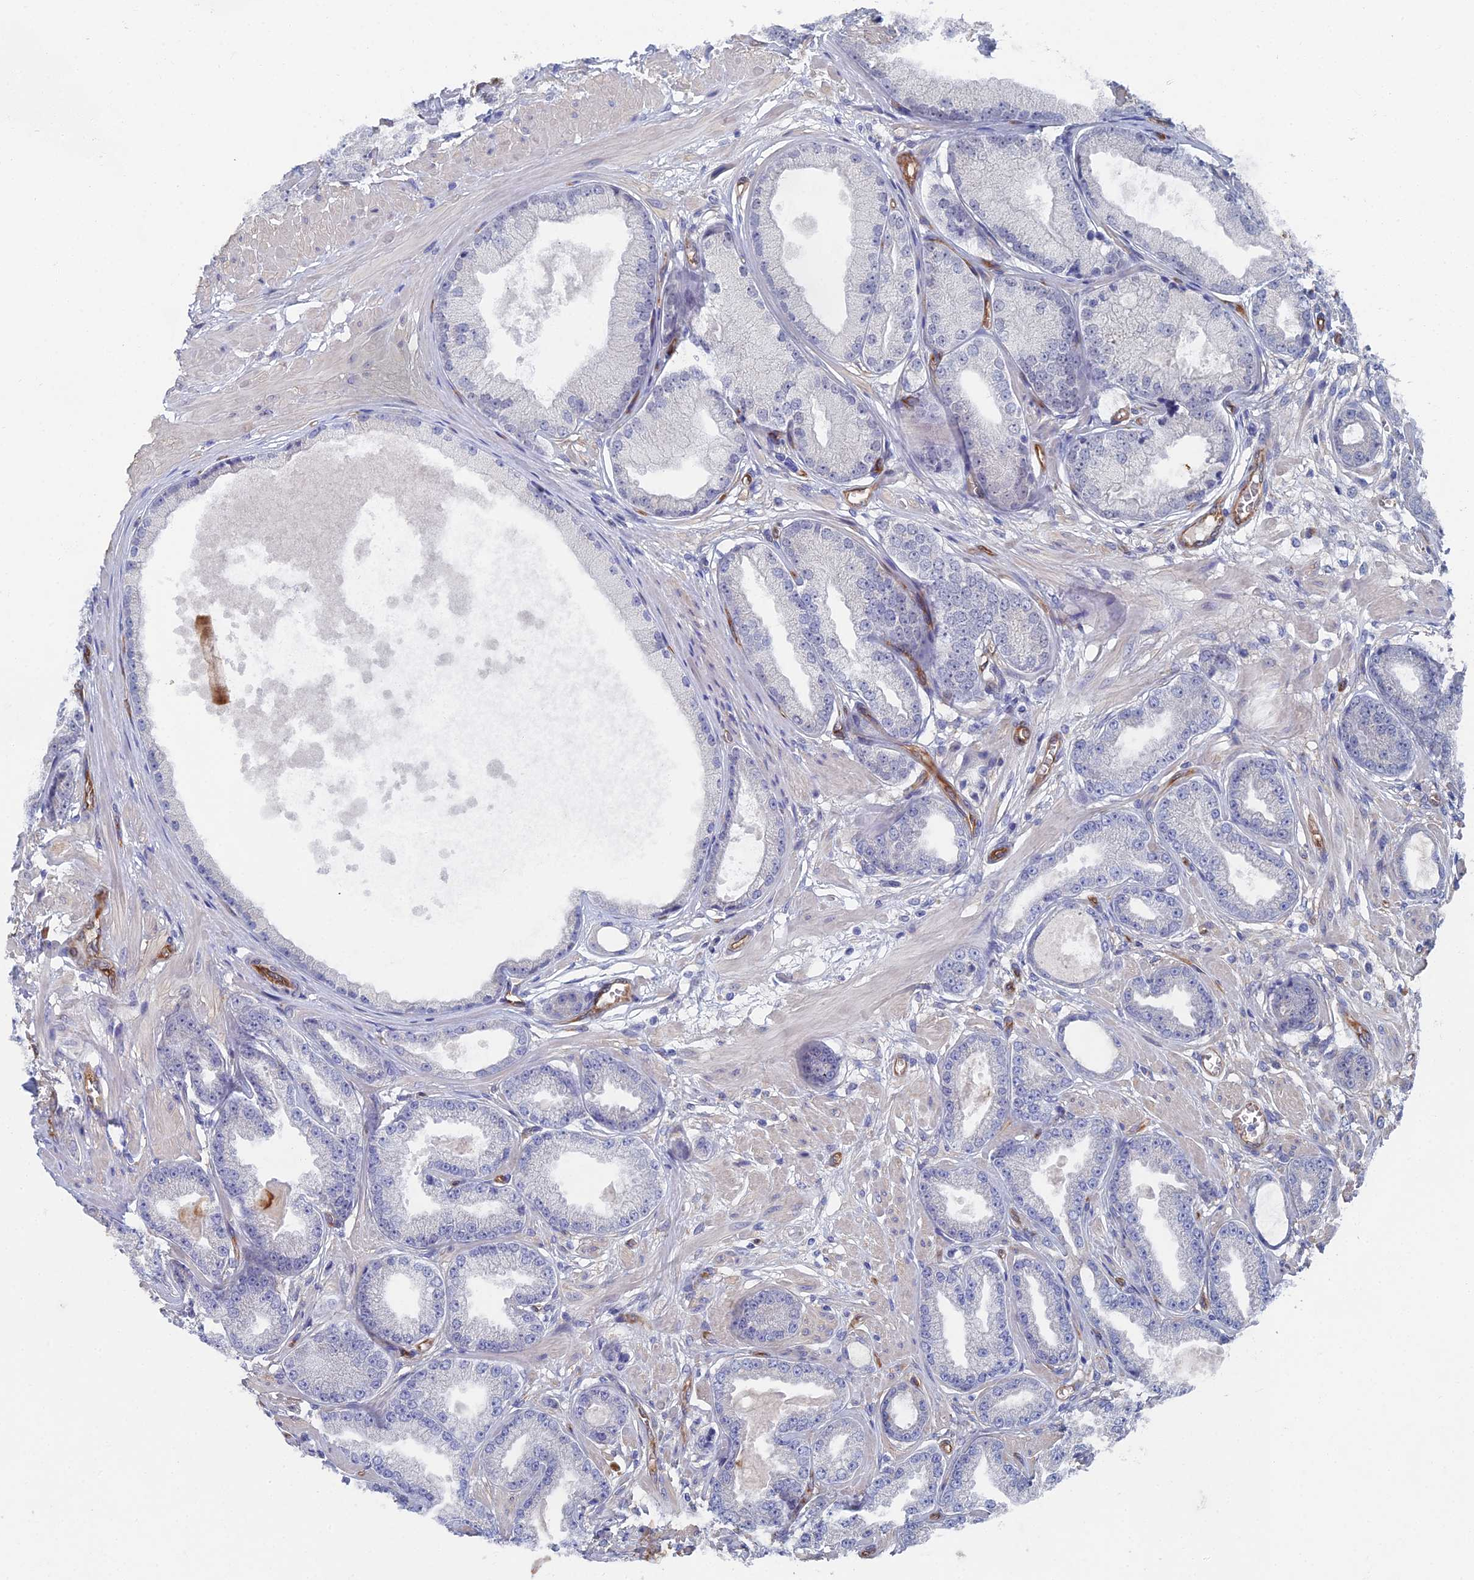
{"staining": {"intensity": "negative", "quantity": "none", "location": "none"}, "tissue": "prostate cancer", "cell_type": "Tumor cells", "image_type": "cancer", "snomed": [{"axis": "morphology", "description": "Adenocarcinoma, Low grade"}, {"axis": "topography", "description": "Prostate"}], "caption": "Tumor cells are negative for protein expression in human prostate cancer. (DAB (3,3'-diaminobenzidine) immunohistochemistry, high magnification).", "gene": "ARAP3", "patient": {"sex": "male", "age": 64}}